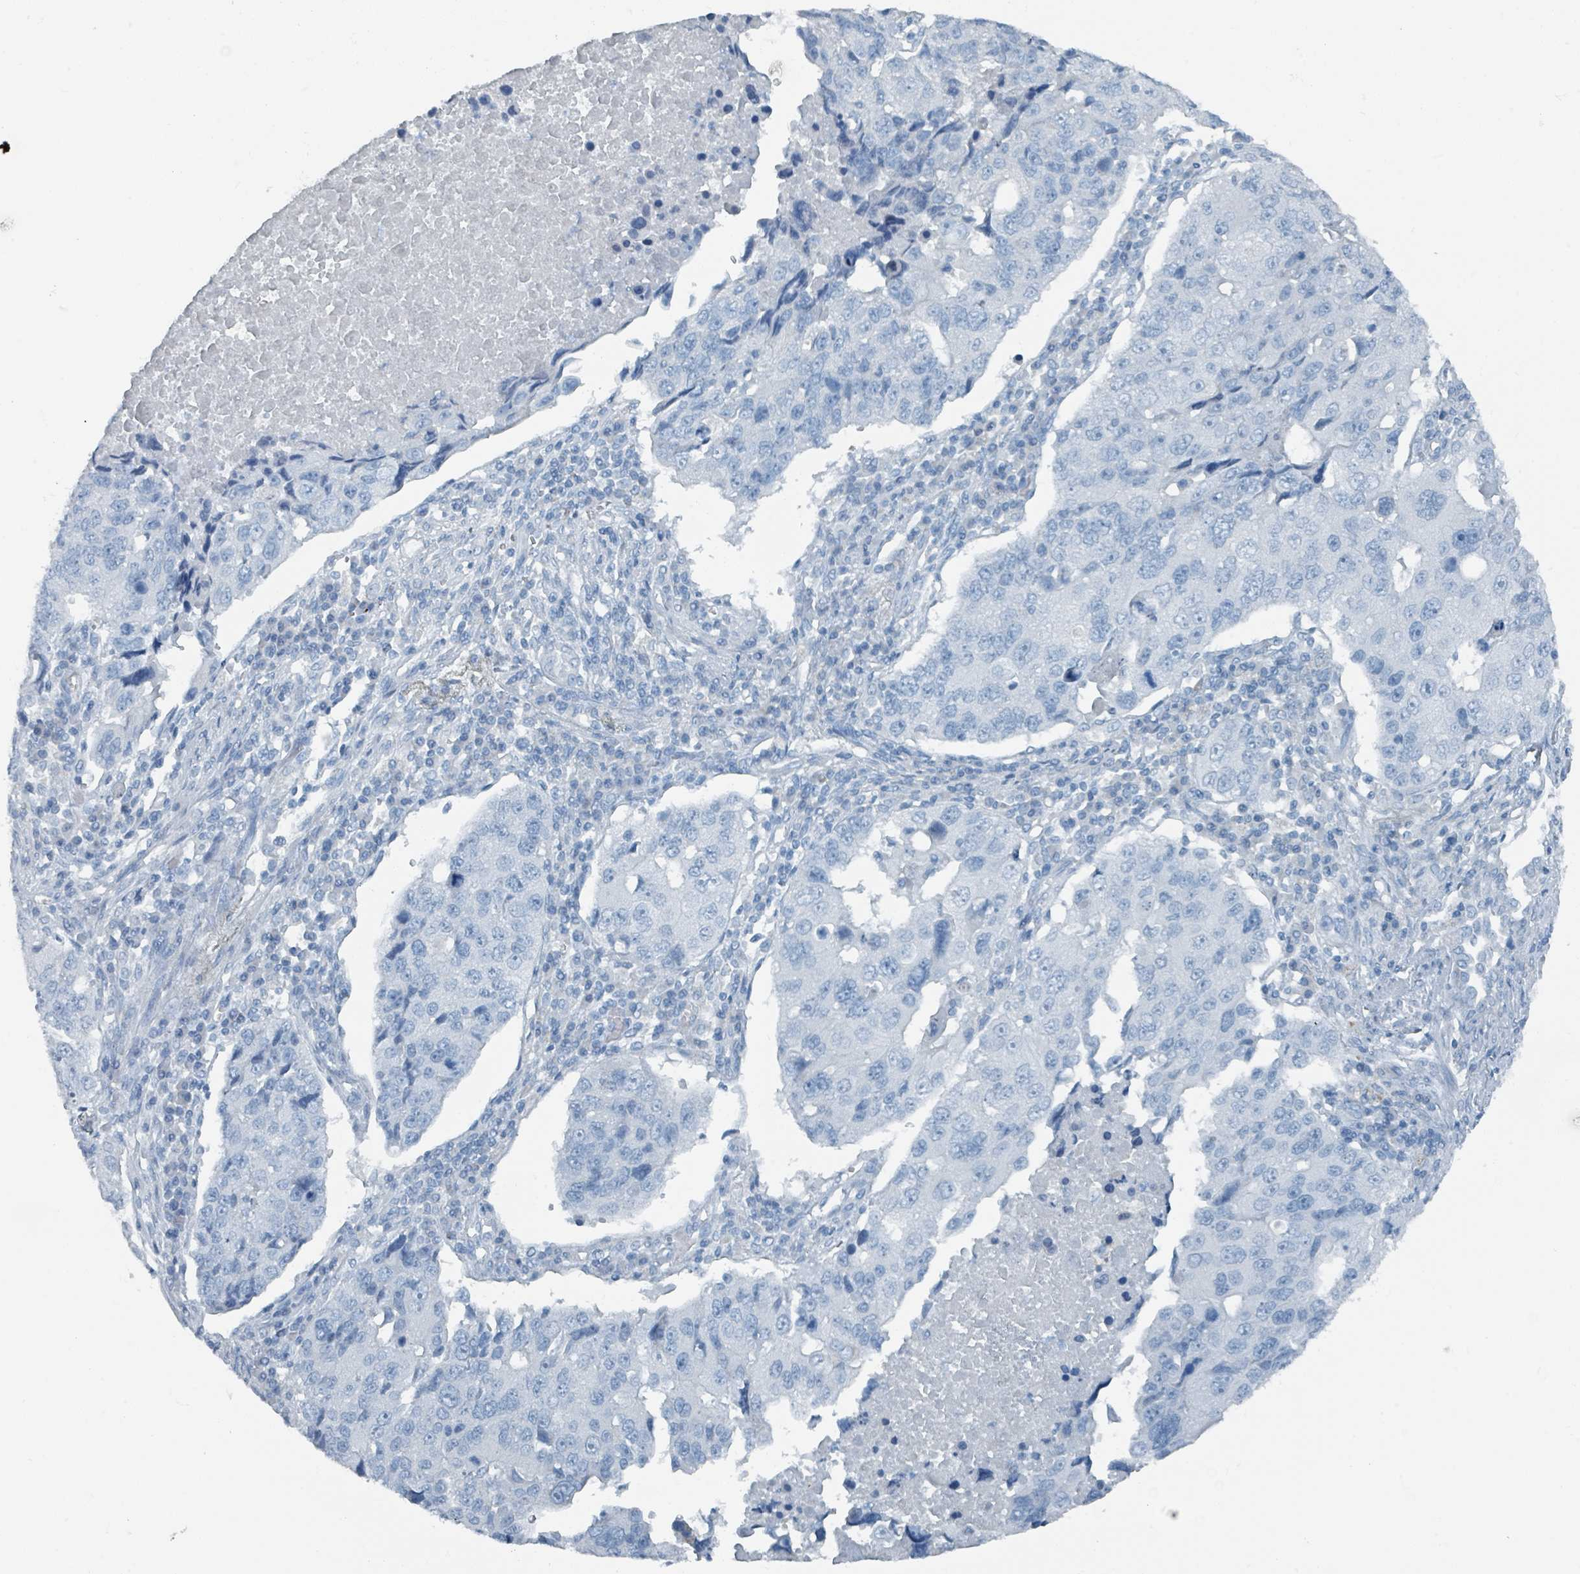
{"staining": {"intensity": "negative", "quantity": "none", "location": "none"}, "tissue": "lung cancer", "cell_type": "Tumor cells", "image_type": "cancer", "snomed": [{"axis": "morphology", "description": "Squamous cell carcinoma, NOS"}, {"axis": "topography", "description": "Lung"}], "caption": "Immunohistochemical staining of squamous cell carcinoma (lung) shows no significant positivity in tumor cells.", "gene": "GAMT", "patient": {"sex": "female", "age": 66}}